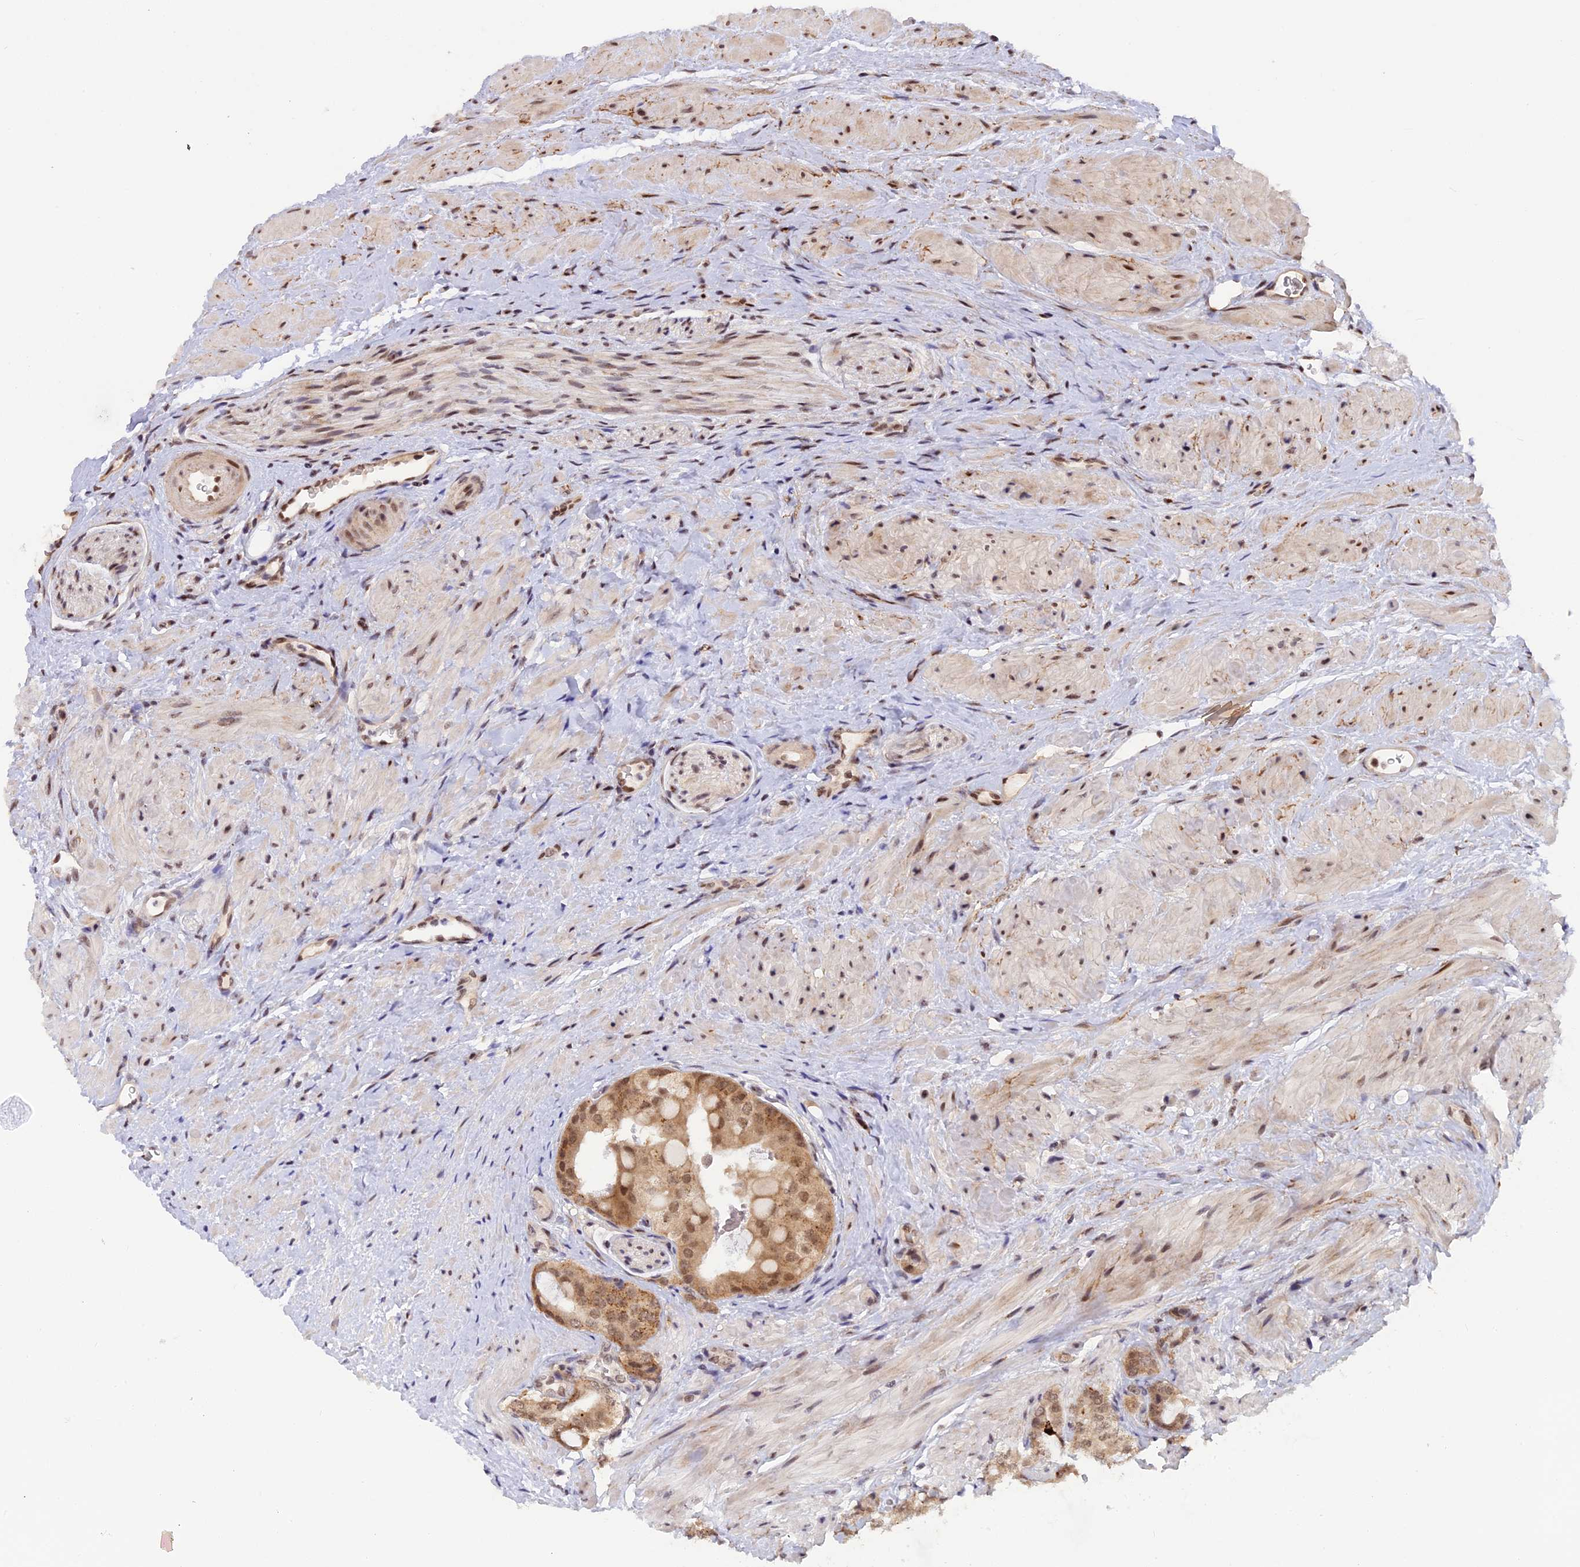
{"staining": {"intensity": "weak", "quantity": ">75%", "location": "cytoplasmic/membranous,nuclear"}, "tissue": "prostate cancer", "cell_type": "Tumor cells", "image_type": "cancer", "snomed": [{"axis": "morphology", "description": "Adenocarcinoma, Low grade"}, {"axis": "topography", "description": "Prostate"}], "caption": "Weak cytoplasmic/membranous and nuclear protein staining is present in about >75% of tumor cells in prostate cancer.", "gene": "POLR2C", "patient": {"sex": "male", "age": 57}}